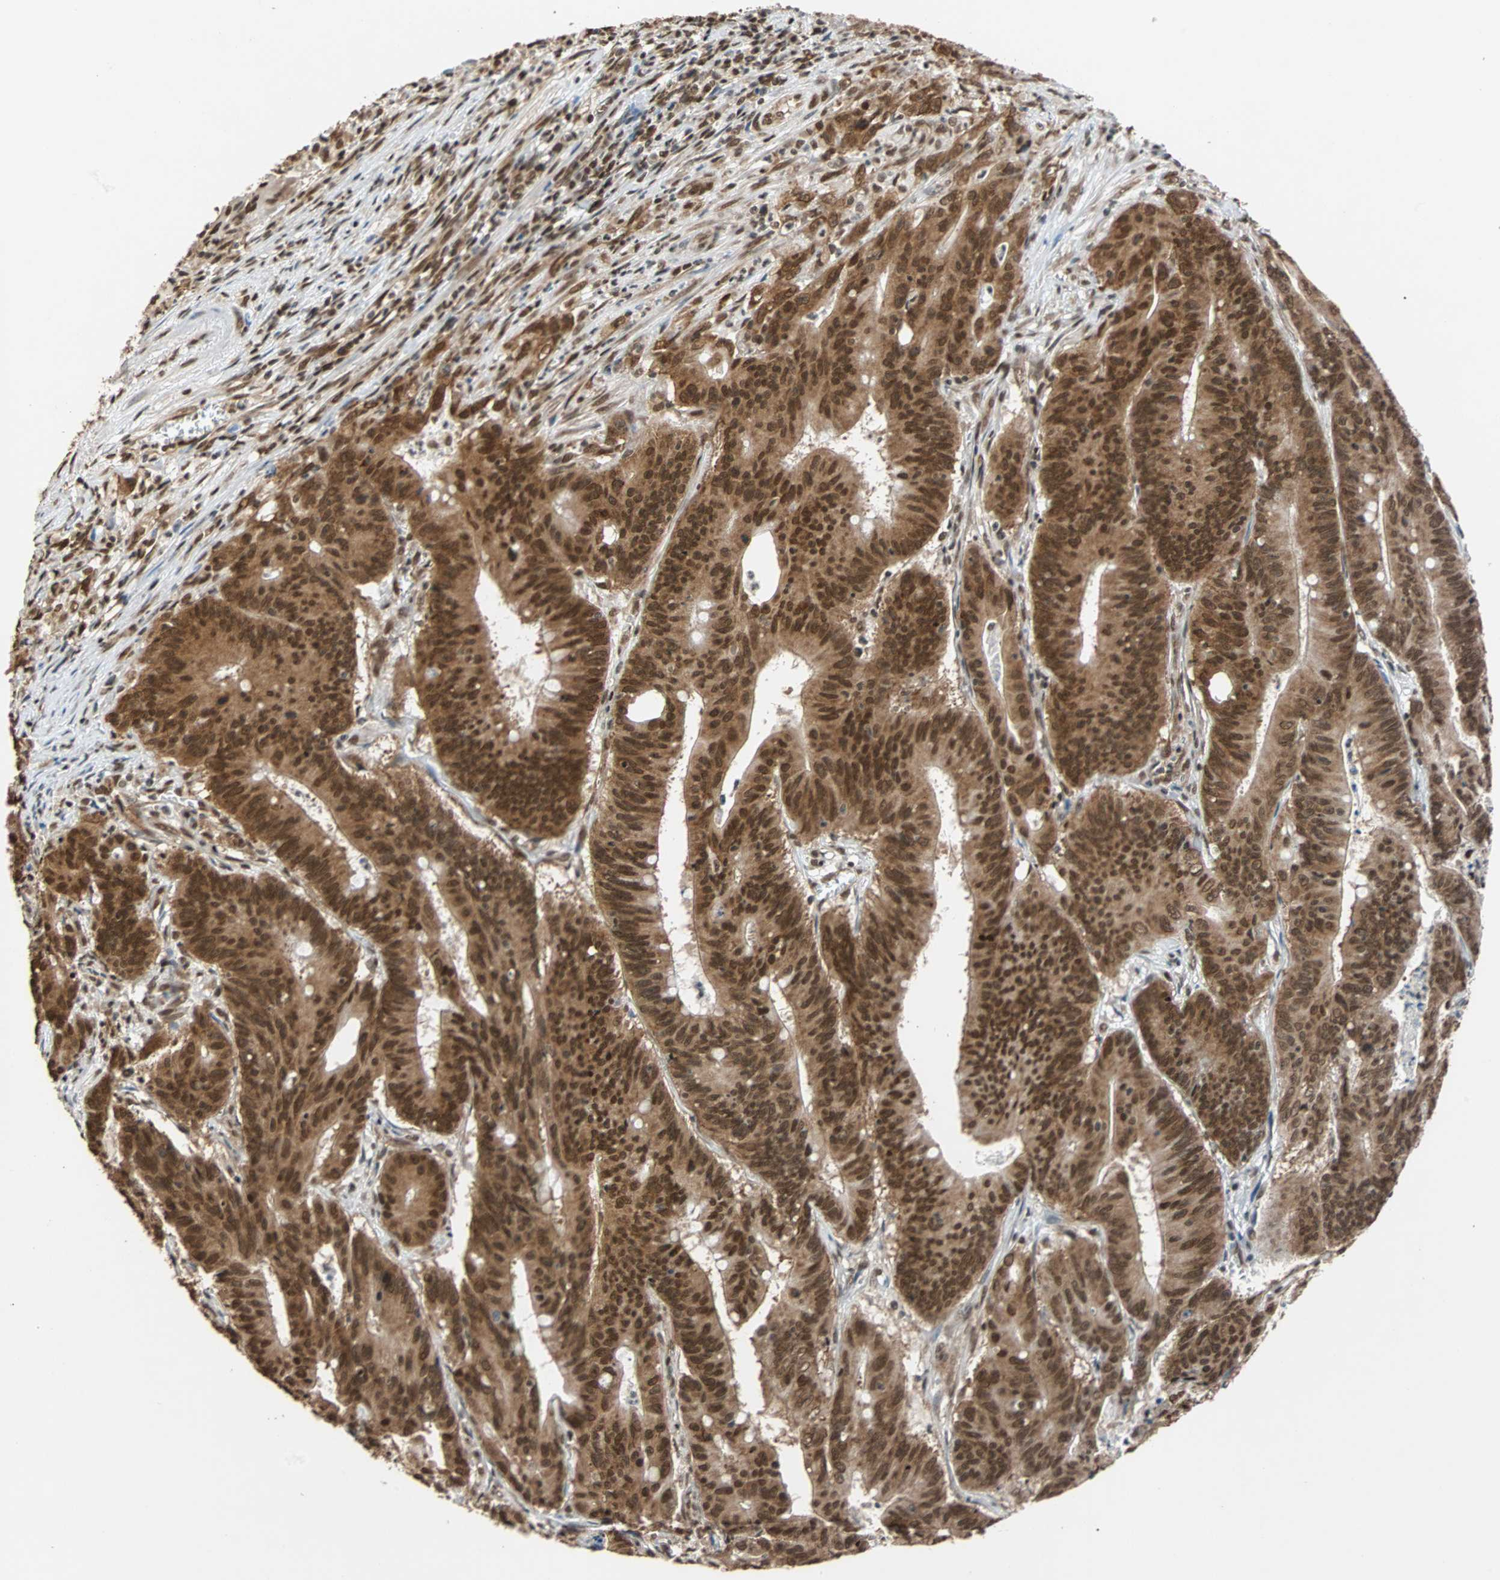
{"staining": {"intensity": "strong", "quantity": ">75%", "location": "nuclear"}, "tissue": "colorectal cancer", "cell_type": "Tumor cells", "image_type": "cancer", "snomed": [{"axis": "morphology", "description": "Adenocarcinoma, NOS"}, {"axis": "topography", "description": "Colon"}], "caption": "Brown immunohistochemical staining in colorectal adenocarcinoma shows strong nuclear expression in about >75% of tumor cells. The protein of interest is shown in brown color, while the nuclei are stained blue.", "gene": "DAZAP1", "patient": {"sex": "male", "age": 45}}